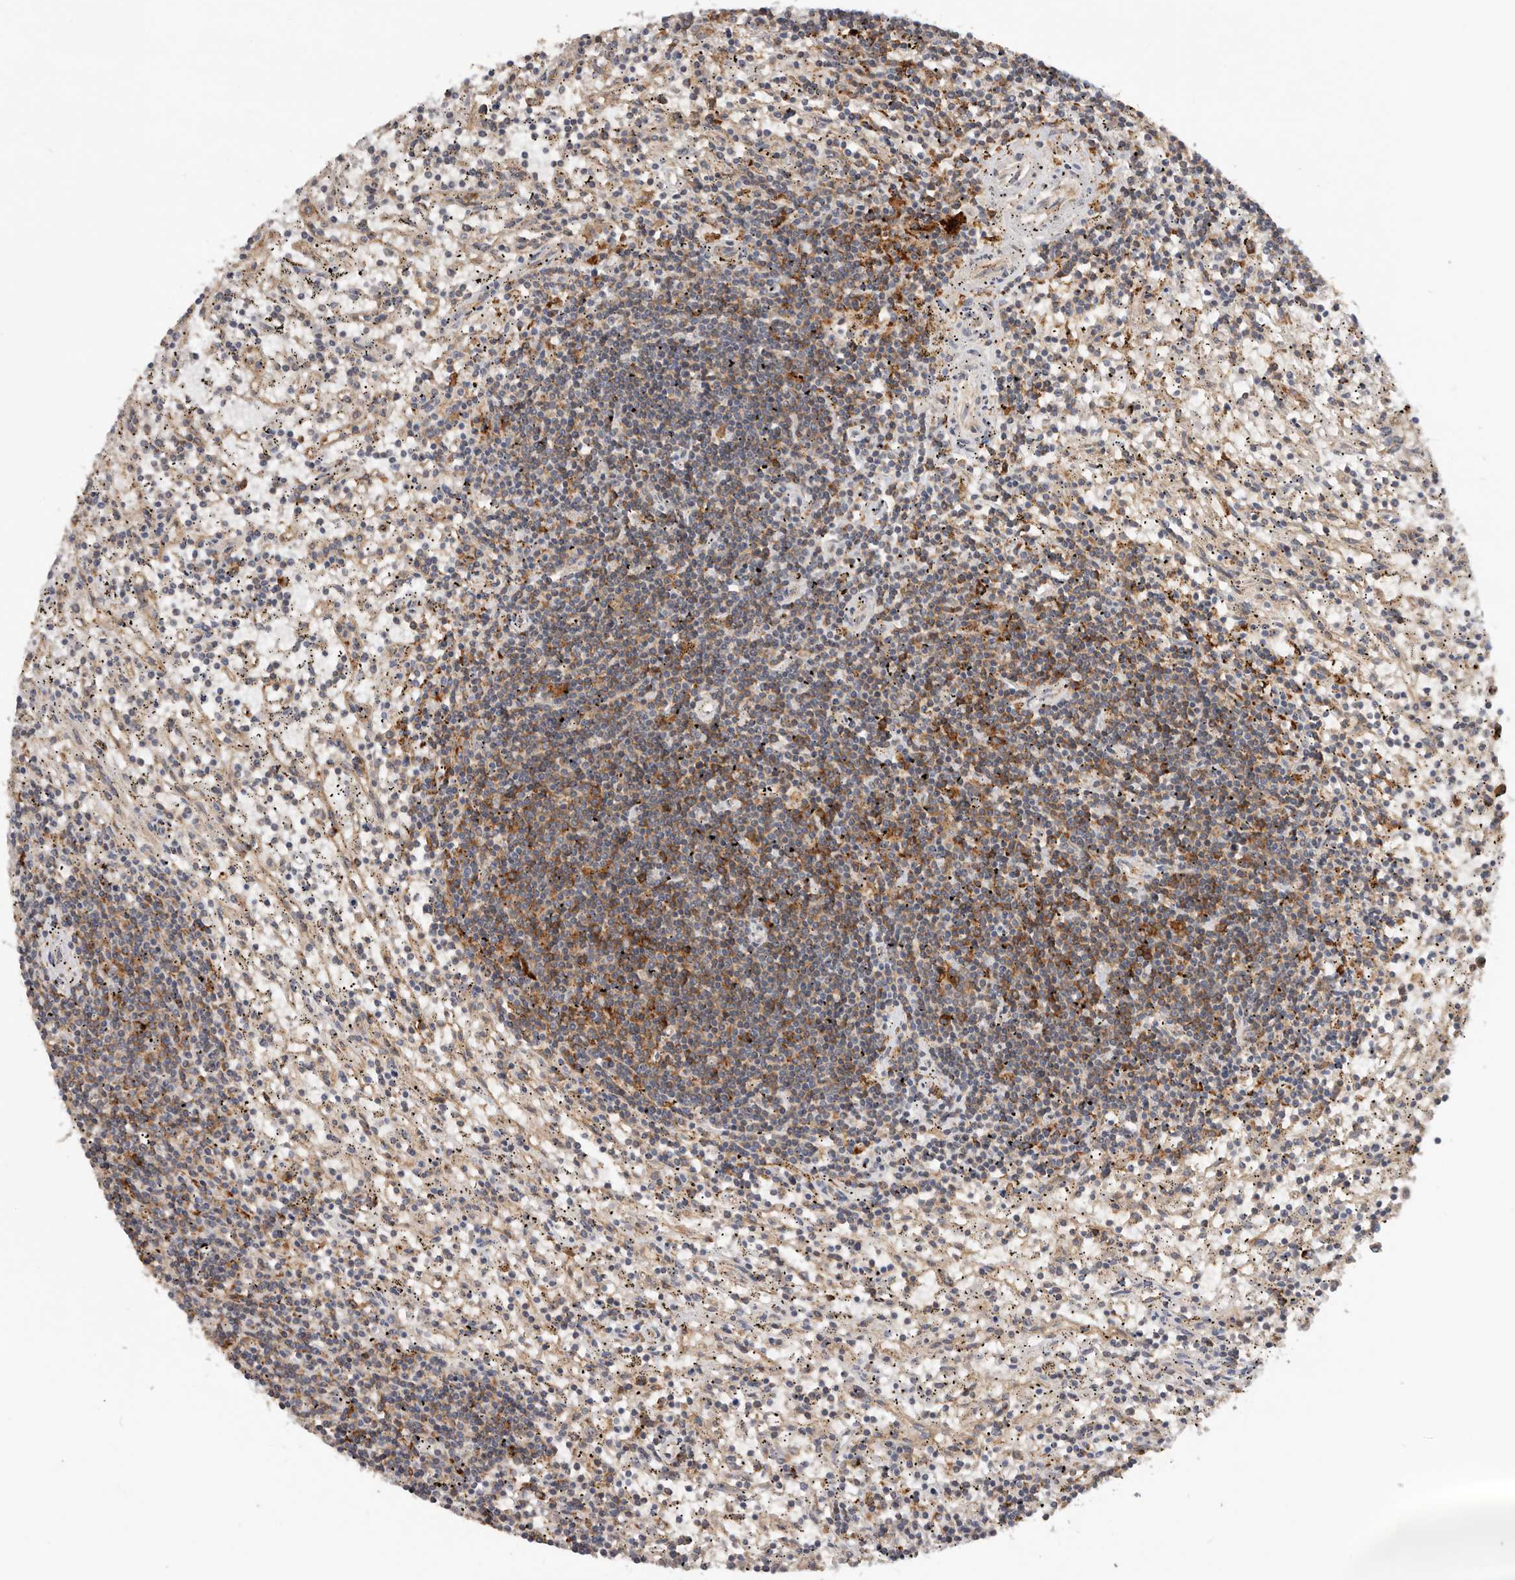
{"staining": {"intensity": "moderate", "quantity": "25%-75%", "location": "cytoplasmic/membranous"}, "tissue": "lymphoma", "cell_type": "Tumor cells", "image_type": "cancer", "snomed": [{"axis": "morphology", "description": "Malignant lymphoma, non-Hodgkin's type, Low grade"}, {"axis": "topography", "description": "Spleen"}], "caption": "Human lymphoma stained for a protein (brown) displays moderate cytoplasmic/membranous positive positivity in about 25%-75% of tumor cells.", "gene": "TFRC", "patient": {"sex": "male", "age": 76}}